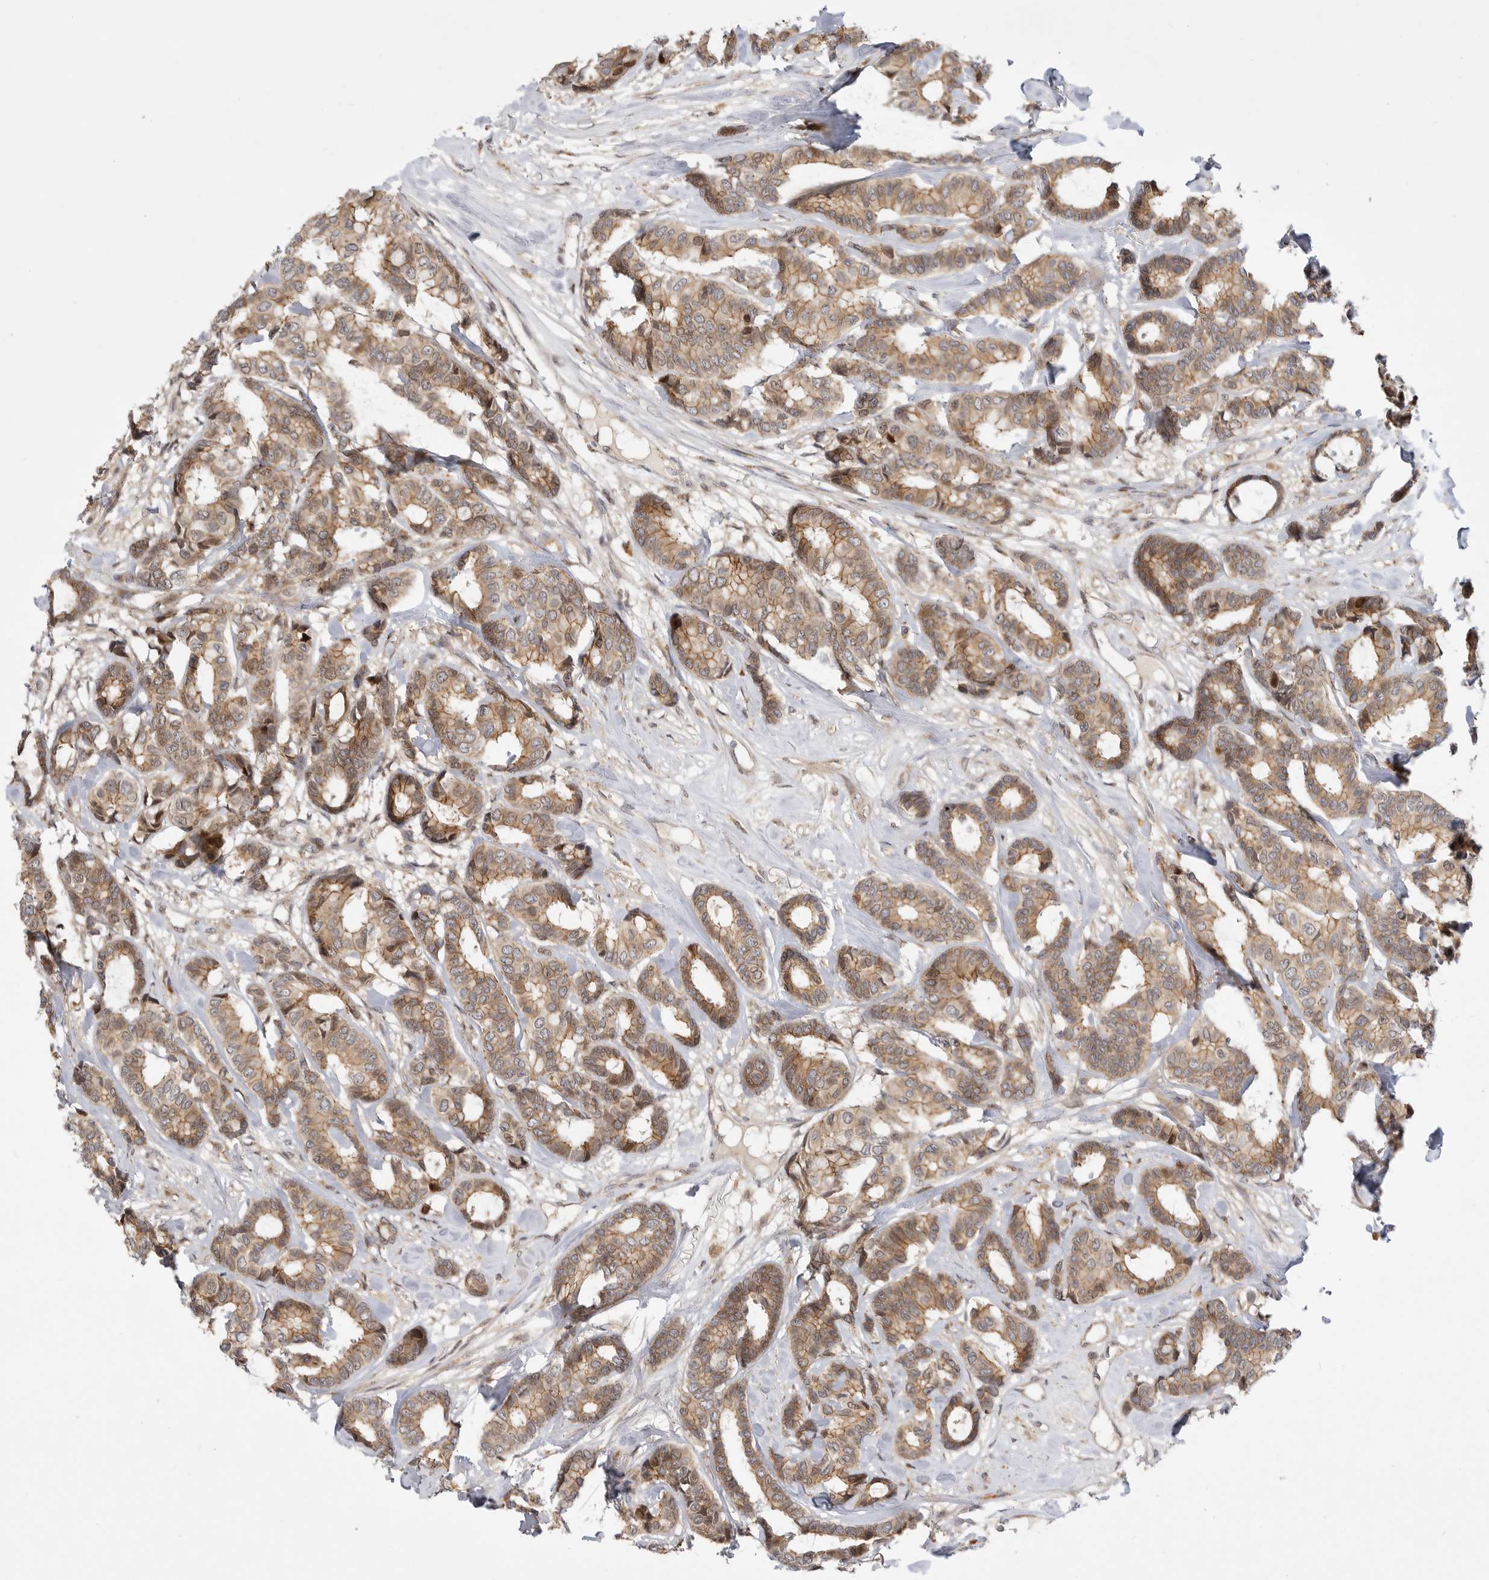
{"staining": {"intensity": "moderate", "quantity": ">75%", "location": "cytoplasmic/membranous"}, "tissue": "breast cancer", "cell_type": "Tumor cells", "image_type": "cancer", "snomed": [{"axis": "morphology", "description": "Duct carcinoma"}, {"axis": "topography", "description": "Breast"}], "caption": "This photomicrograph shows IHC staining of human breast cancer (intraductal carcinoma), with medium moderate cytoplasmic/membranous positivity in about >75% of tumor cells.", "gene": "CSNK1G3", "patient": {"sex": "female", "age": 87}}